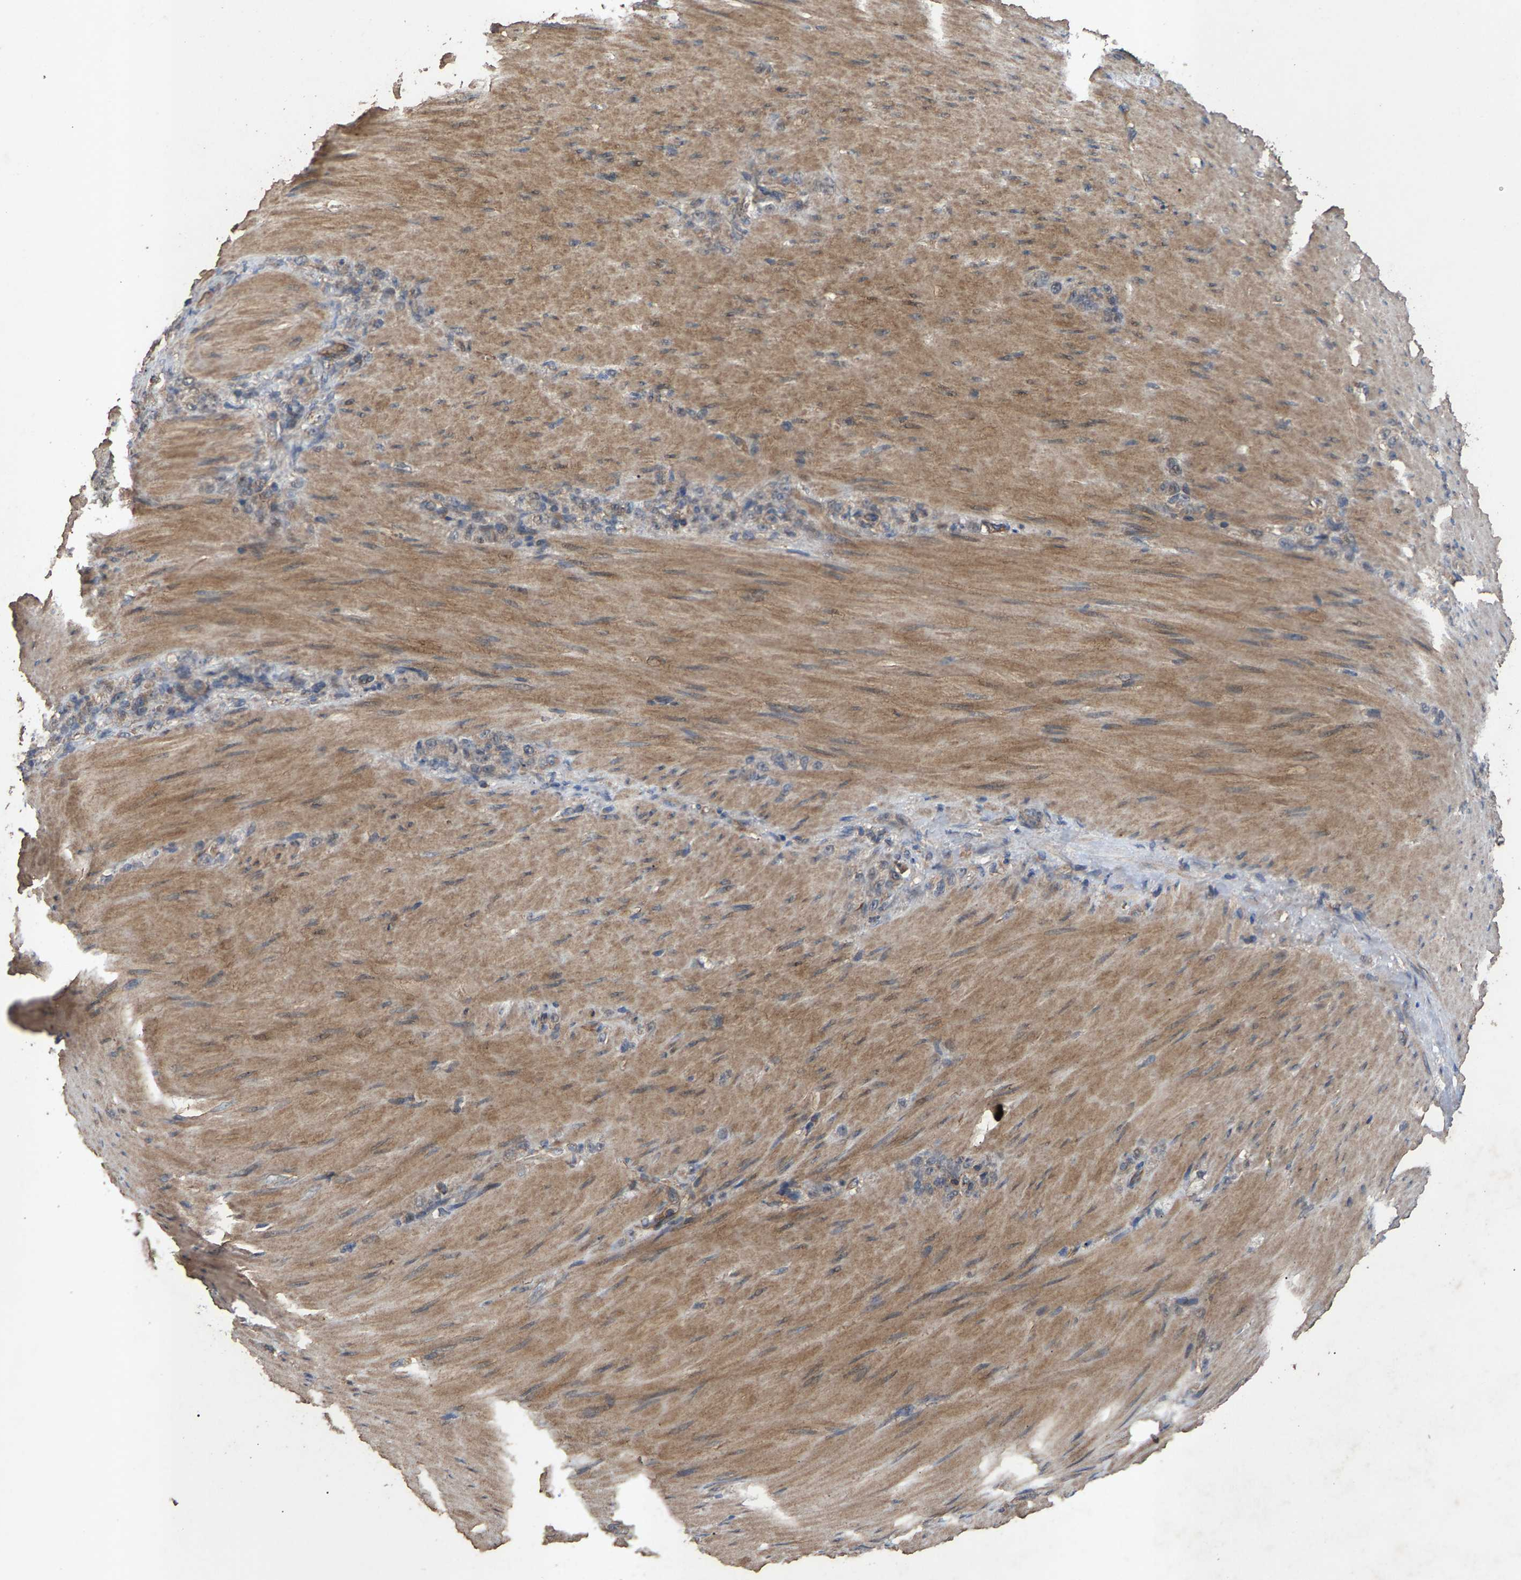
{"staining": {"intensity": "weak", "quantity": "<25%", "location": "cytoplasmic/membranous"}, "tissue": "stomach cancer", "cell_type": "Tumor cells", "image_type": "cancer", "snomed": [{"axis": "morphology", "description": "Normal tissue, NOS"}, {"axis": "morphology", "description": "Adenocarcinoma, NOS"}, {"axis": "topography", "description": "Stomach"}], "caption": "The histopathology image demonstrates no significant staining in tumor cells of stomach cancer.", "gene": "HTRA3", "patient": {"sex": "male", "age": 82}}